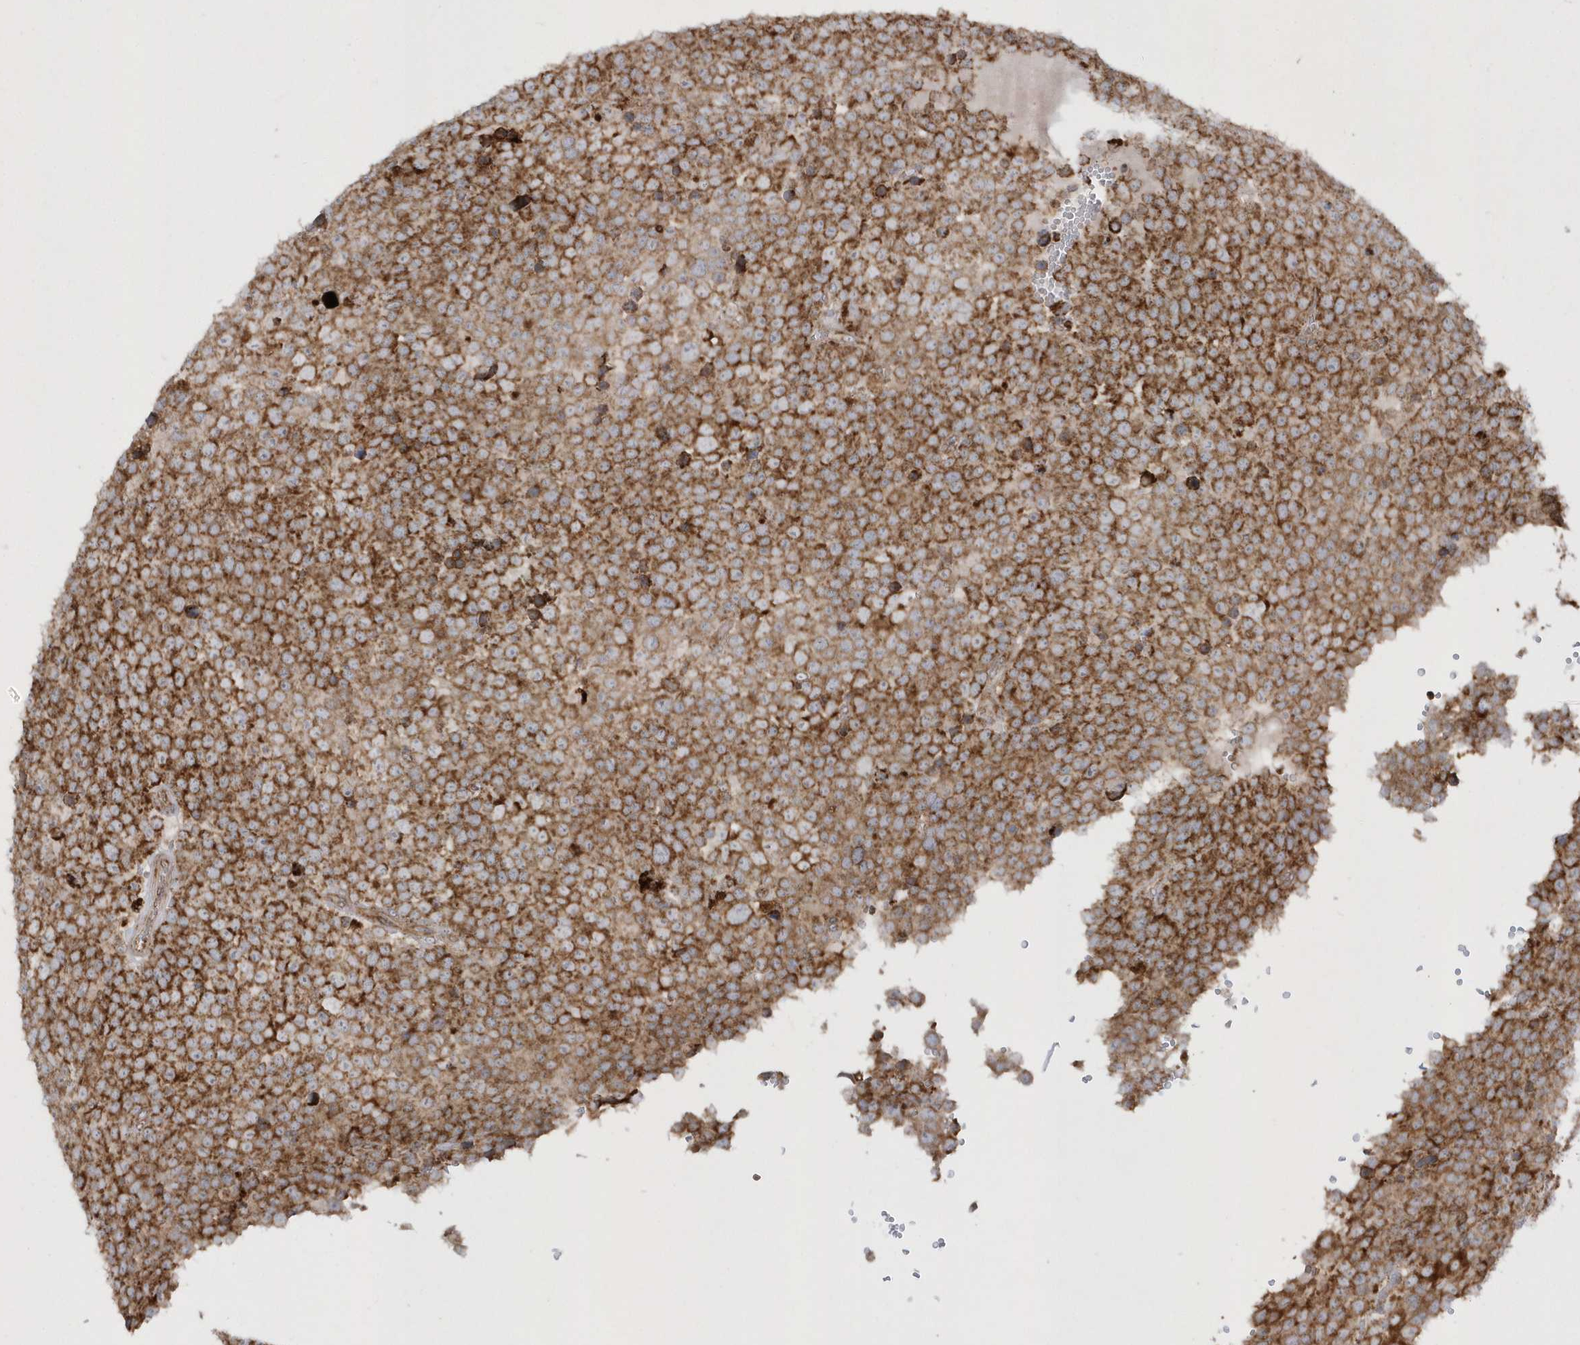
{"staining": {"intensity": "strong", "quantity": ">75%", "location": "cytoplasmic/membranous"}, "tissue": "testis cancer", "cell_type": "Tumor cells", "image_type": "cancer", "snomed": [{"axis": "morphology", "description": "Seminoma, NOS"}, {"axis": "topography", "description": "Testis"}], "caption": "Testis cancer (seminoma) was stained to show a protein in brown. There is high levels of strong cytoplasmic/membranous expression in approximately >75% of tumor cells. The protein of interest is stained brown, and the nuclei are stained in blue (DAB IHC with brightfield microscopy, high magnification).", "gene": "SH3BP2", "patient": {"sex": "male", "age": 71}}